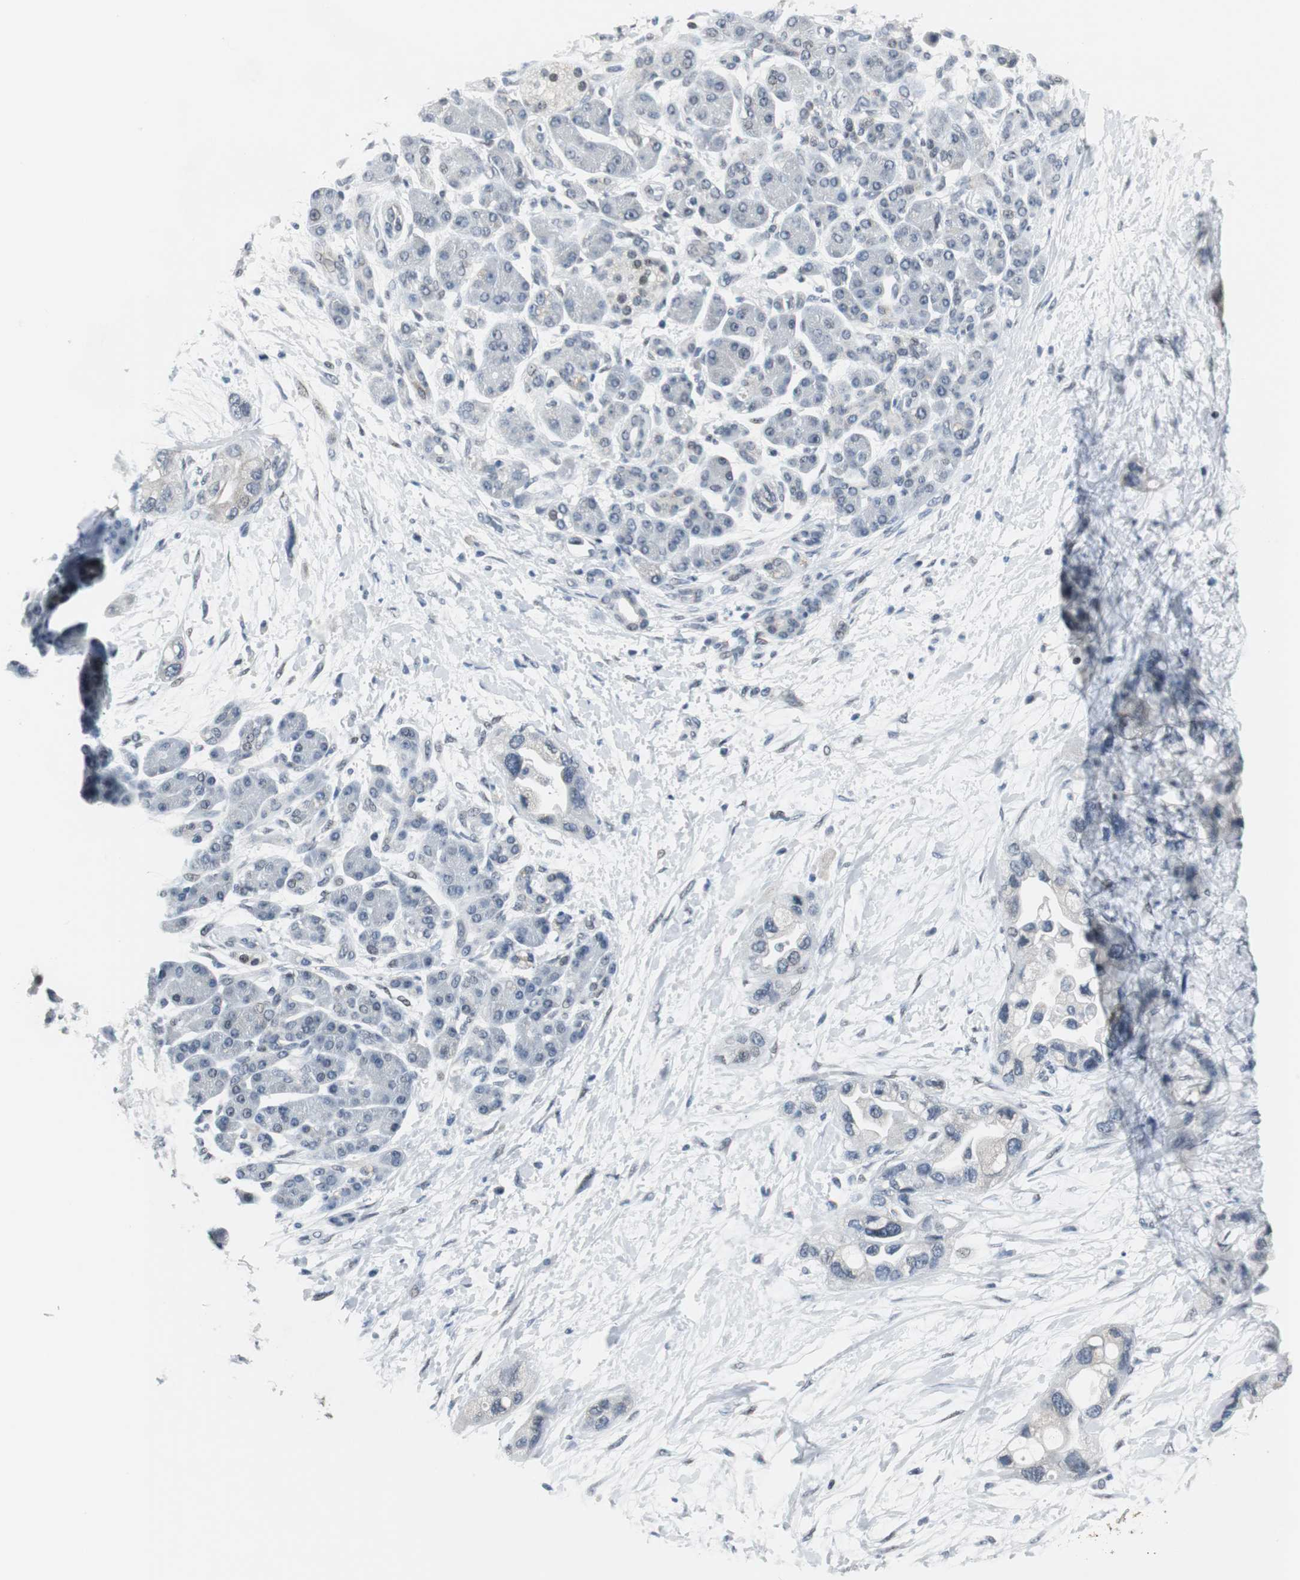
{"staining": {"intensity": "weak", "quantity": "<25%", "location": "cytoplasmic/membranous,nuclear"}, "tissue": "pancreatic cancer", "cell_type": "Tumor cells", "image_type": "cancer", "snomed": [{"axis": "morphology", "description": "Adenocarcinoma, NOS"}, {"axis": "topography", "description": "Pancreas"}], "caption": "The micrograph displays no significant staining in tumor cells of pancreatic cancer.", "gene": "MTA1", "patient": {"sex": "female", "age": 77}}